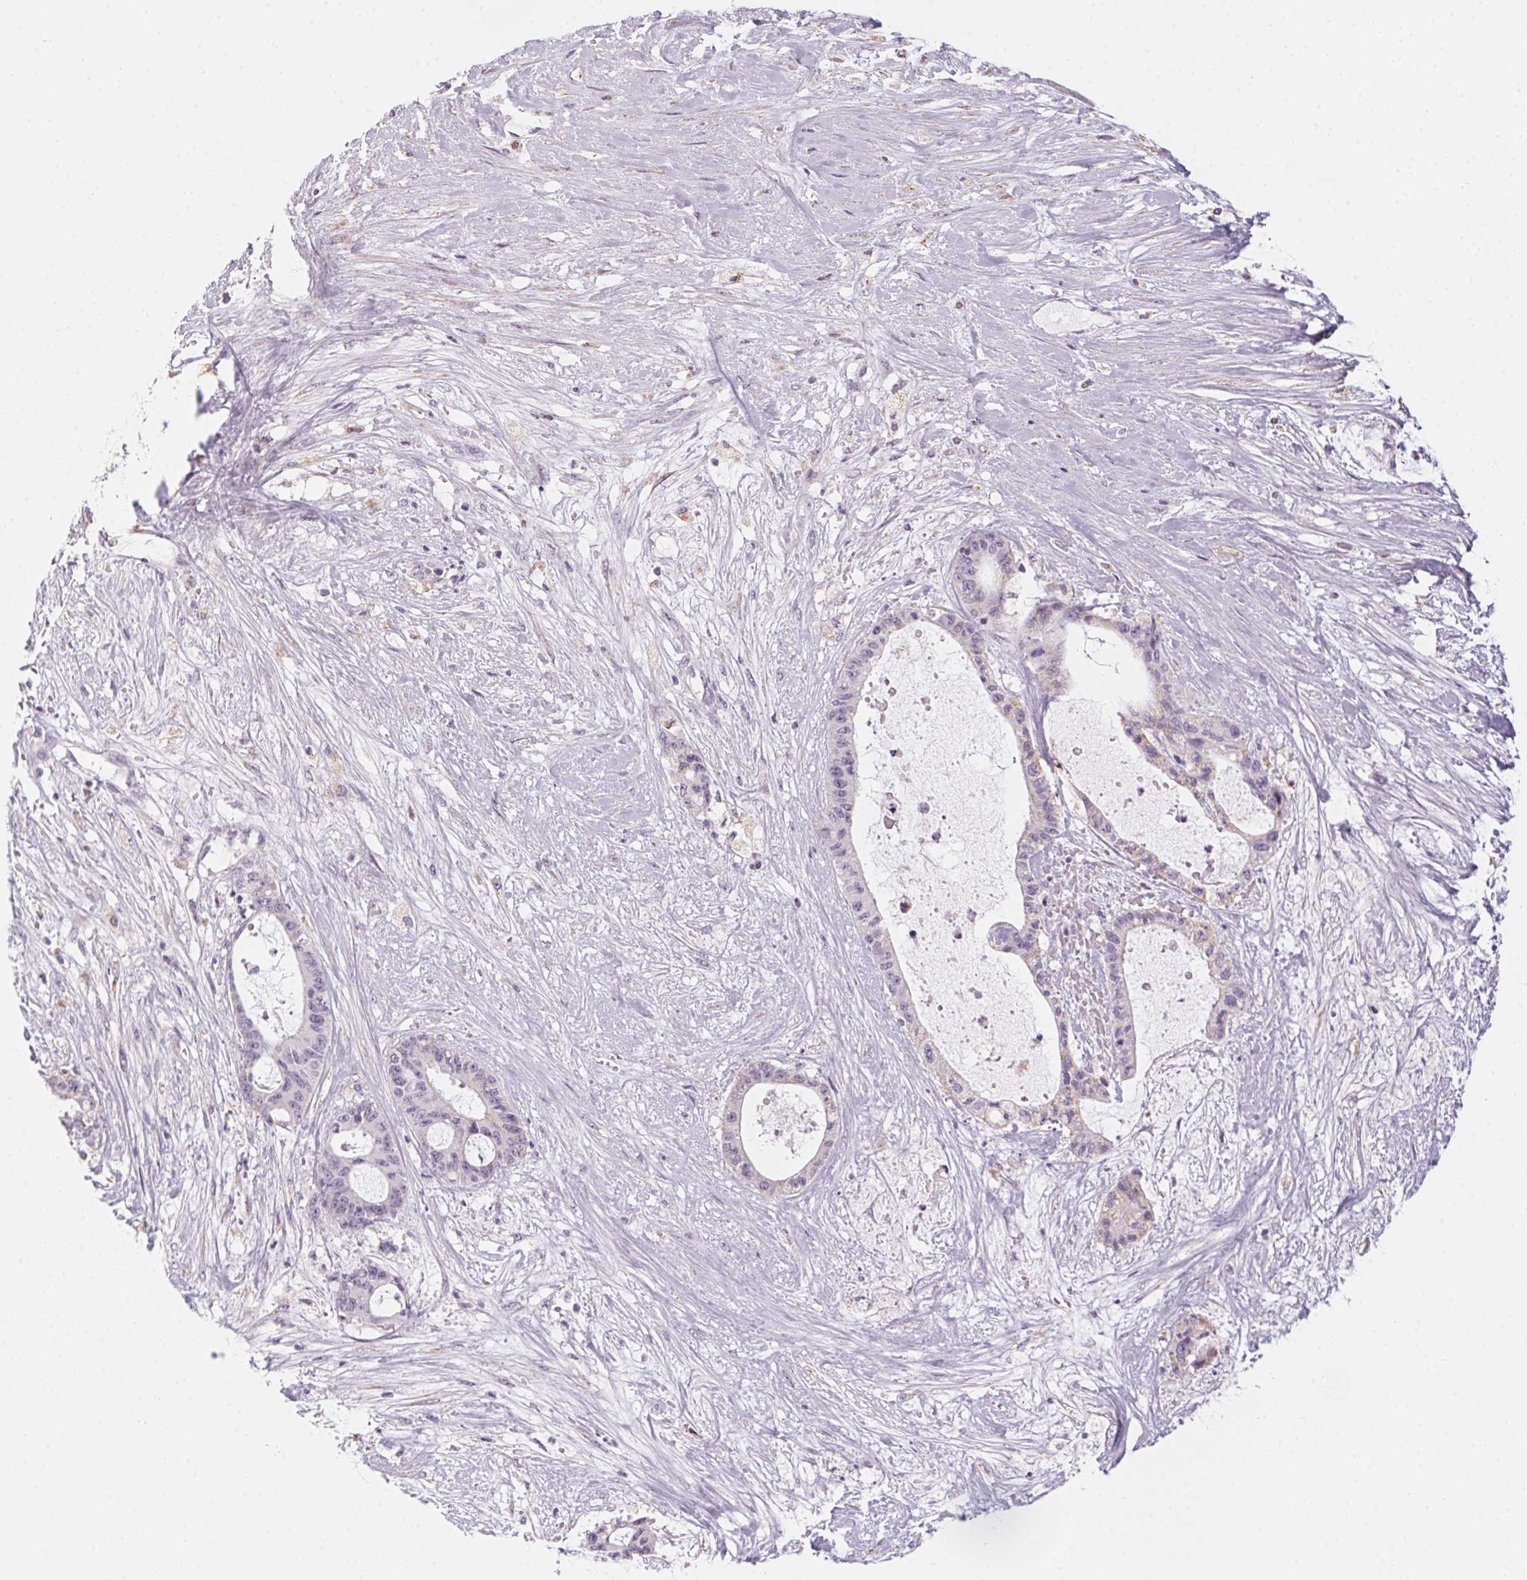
{"staining": {"intensity": "weak", "quantity": "<25%", "location": "cytoplasmic/membranous"}, "tissue": "liver cancer", "cell_type": "Tumor cells", "image_type": "cancer", "snomed": [{"axis": "morphology", "description": "Normal tissue, NOS"}, {"axis": "morphology", "description": "Cholangiocarcinoma"}, {"axis": "topography", "description": "Liver"}, {"axis": "topography", "description": "Peripheral nerve tissue"}], "caption": "Immunohistochemistry of human liver cancer shows no staining in tumor cells.", "gene": "PRPH", "patient": {"sex": "female", "age": 73}}